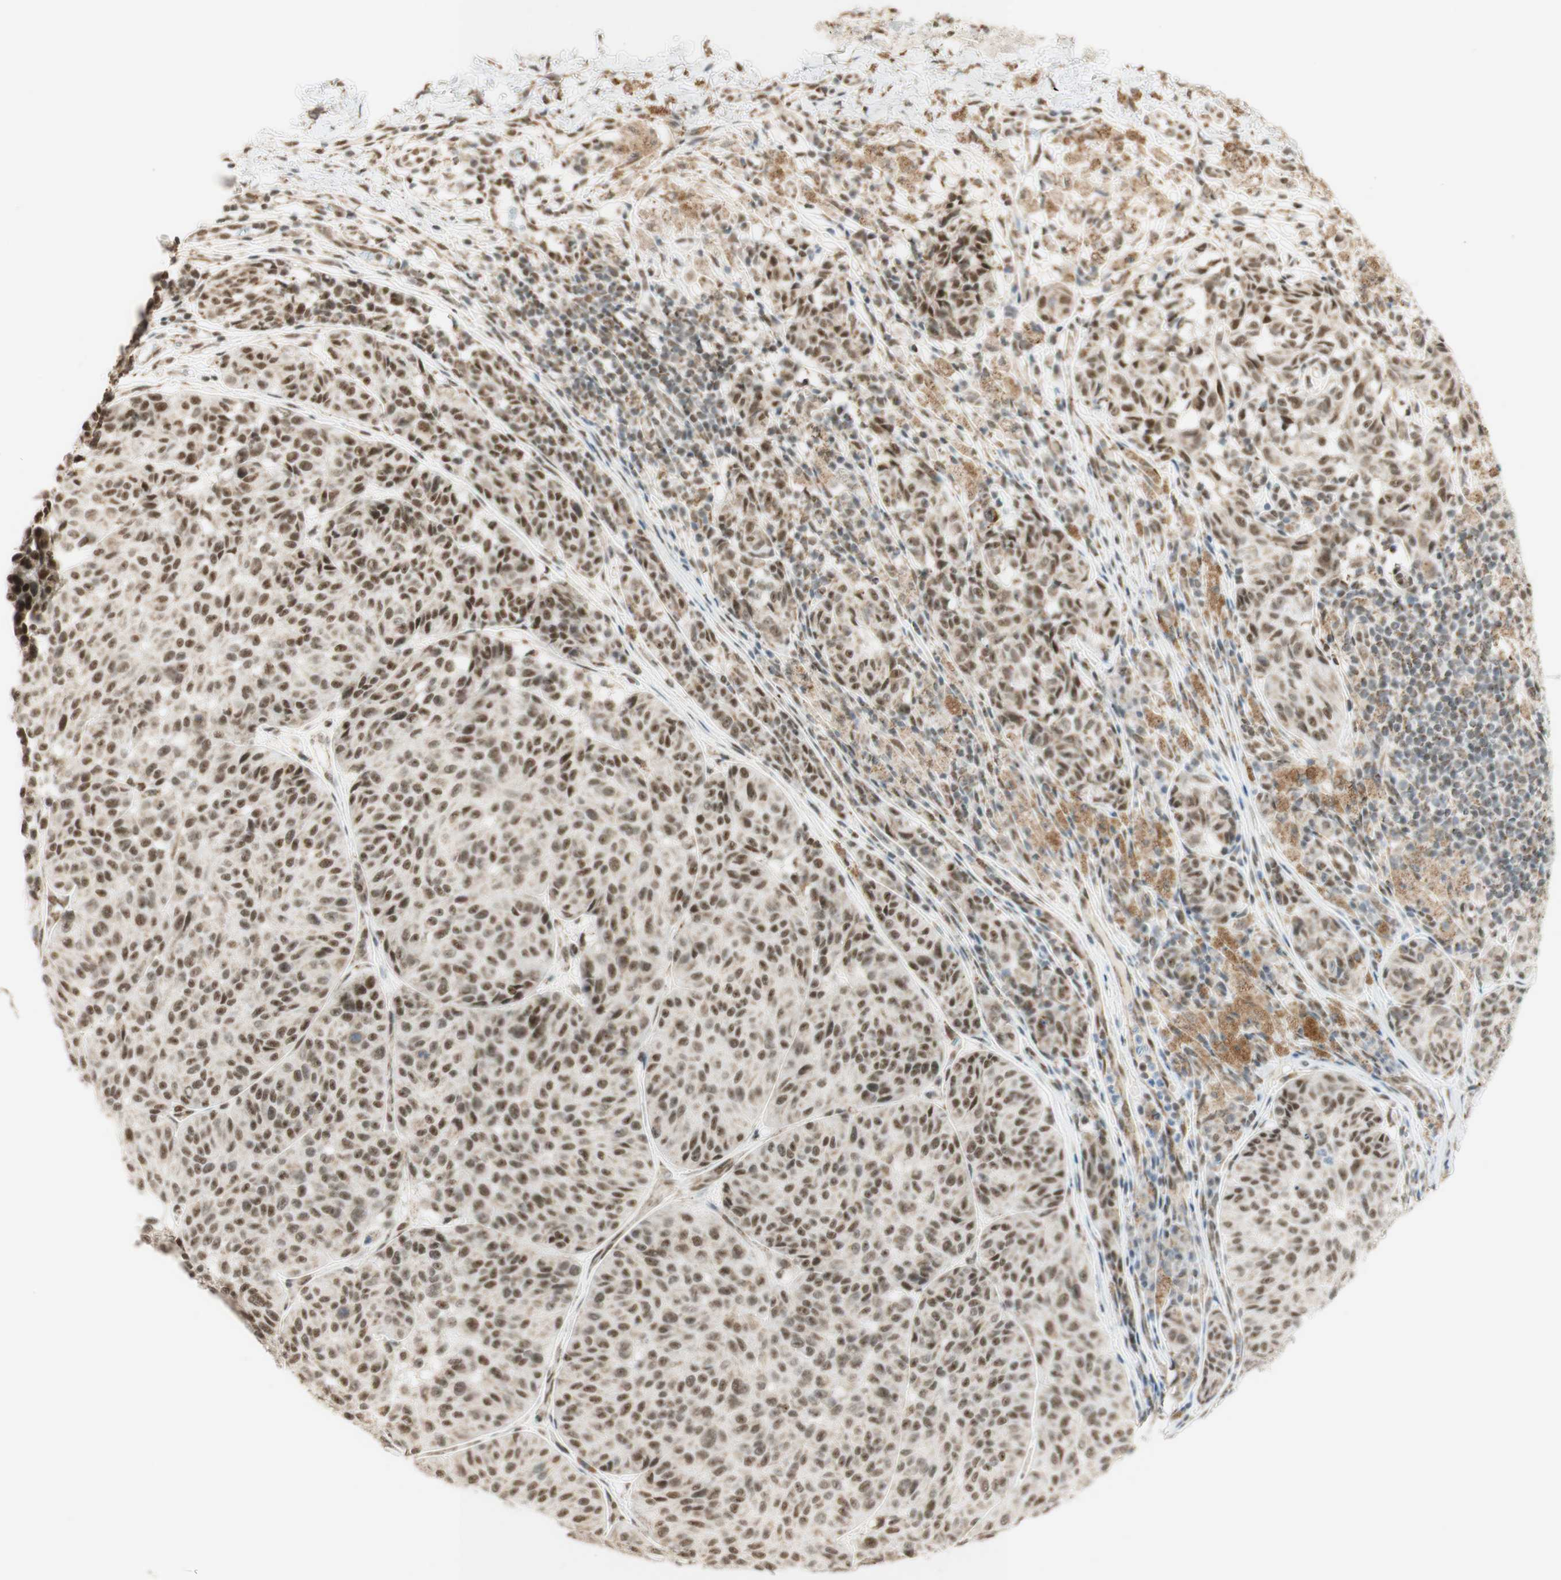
{"staining": {"intensity": "moderate", "quantity": ">75%", "location": "nuclear"}, "tissue": "melanoma", "cell_type": "Tumor cells", "image_type": "cancer", "snomed": [{"axis": "morphology", "description": "Malignant melanoma, NOS"}, {"axis": "topography", "description": "Skin"}], "caption": "DAB (3,3'-diaminobenzidine) immunohistochemical staining of malignant melanoma demonstrates moderate nuclear protein expression in about >75% of tumor cells. The staining was performed using DAB (3,3'-diaminobenzidine) to visualize the protein expression in brown, while the nuclei were stained in blue with hematoxylin (Magnification: 20x).", "gene": "ZNF782", "patient": {"sex": "female", "age": 46}}